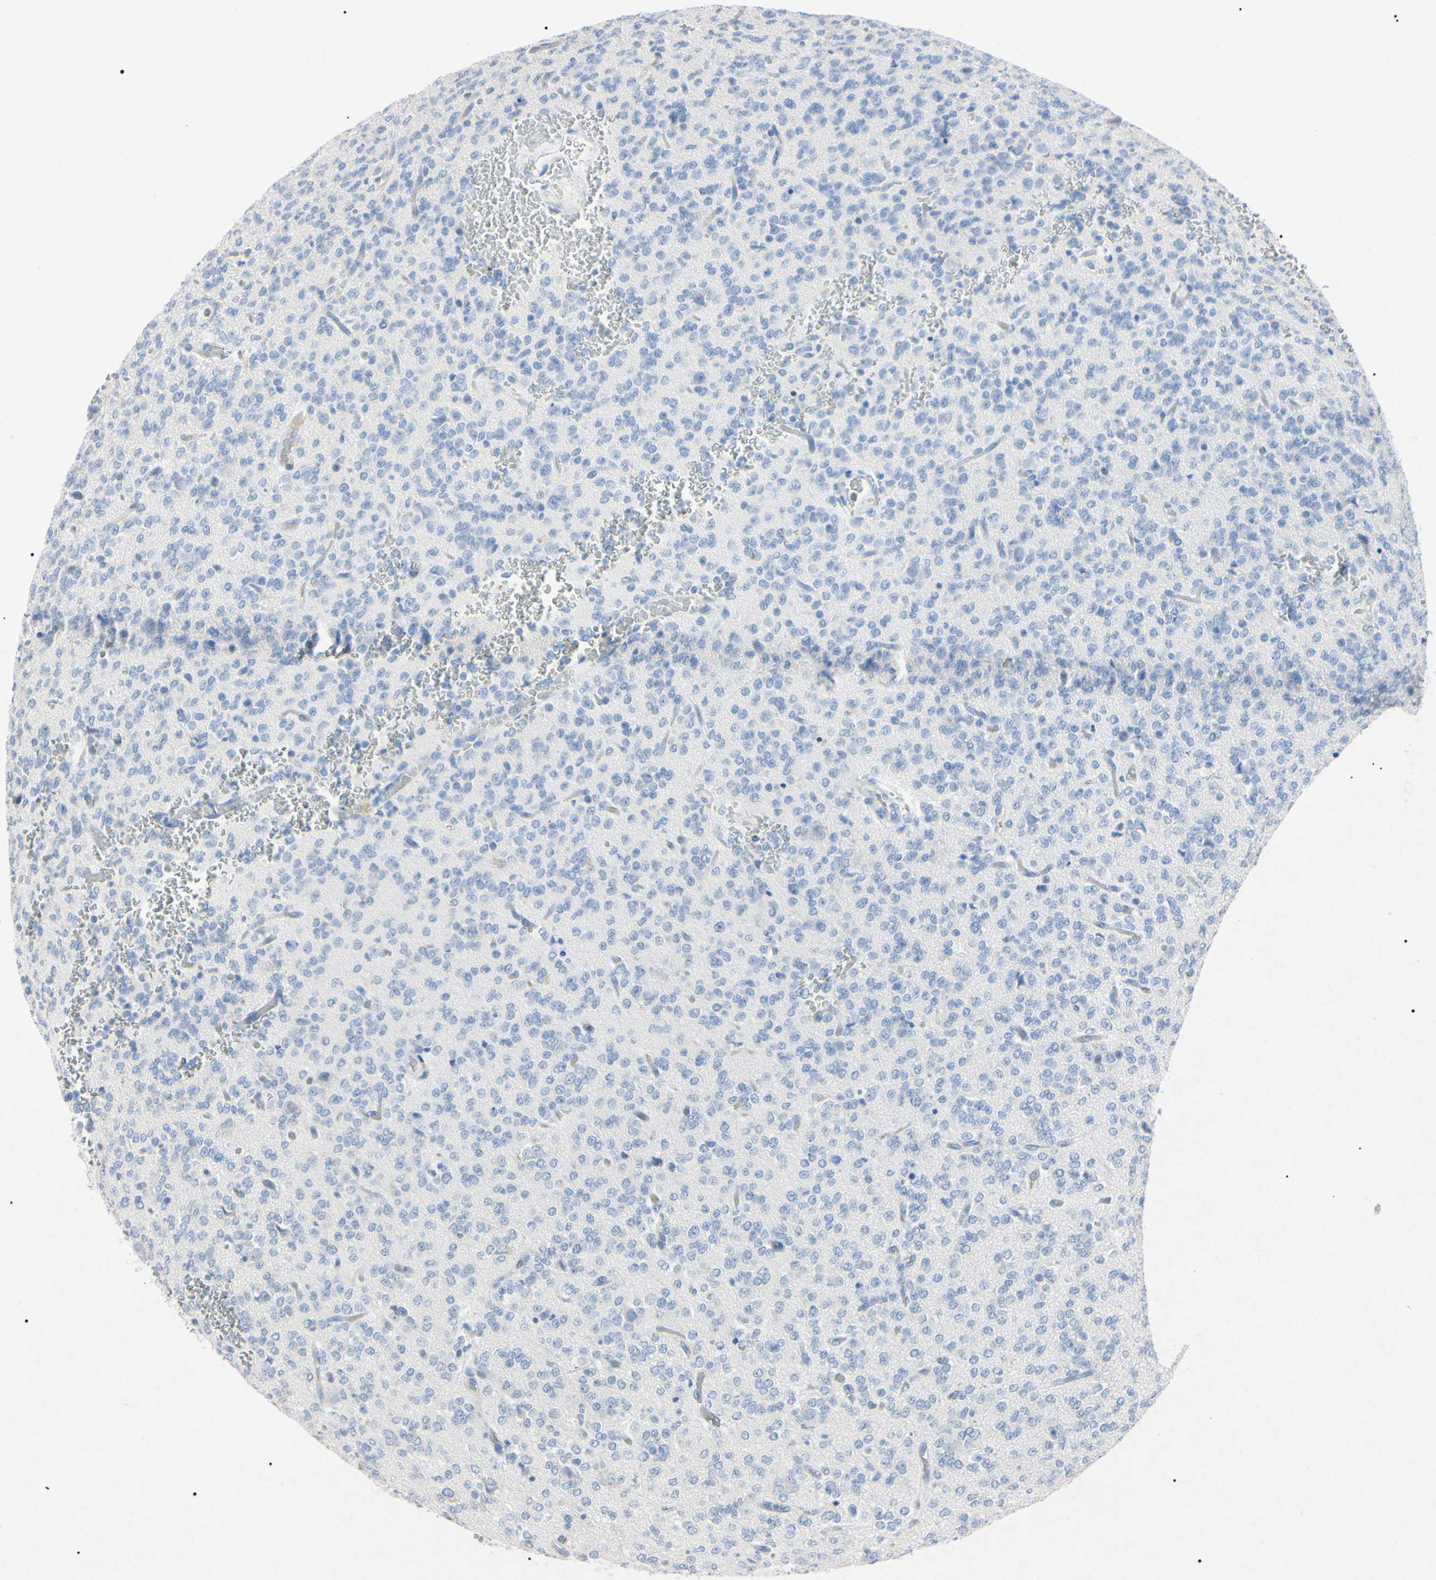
{"staining": {"intensity": "negative", "quantity": "none", "location": "none"}, "tissue": "glioma", "cell_type": "Tumor cells", "image_type": "cancer", "snomed": [{"axis": "morphology", "description": "Glioma, malignant, Low grade"}, {"axis": "topography", "description": "Brain"}], "caption": "Glioma was stained to show a protein in brown. There is no significant expression in tumor cells. (DAB immunohistochemistry (IHC), high magnification).", "gene": "ELN", "patient": {"sex": "male", "age": 38}}